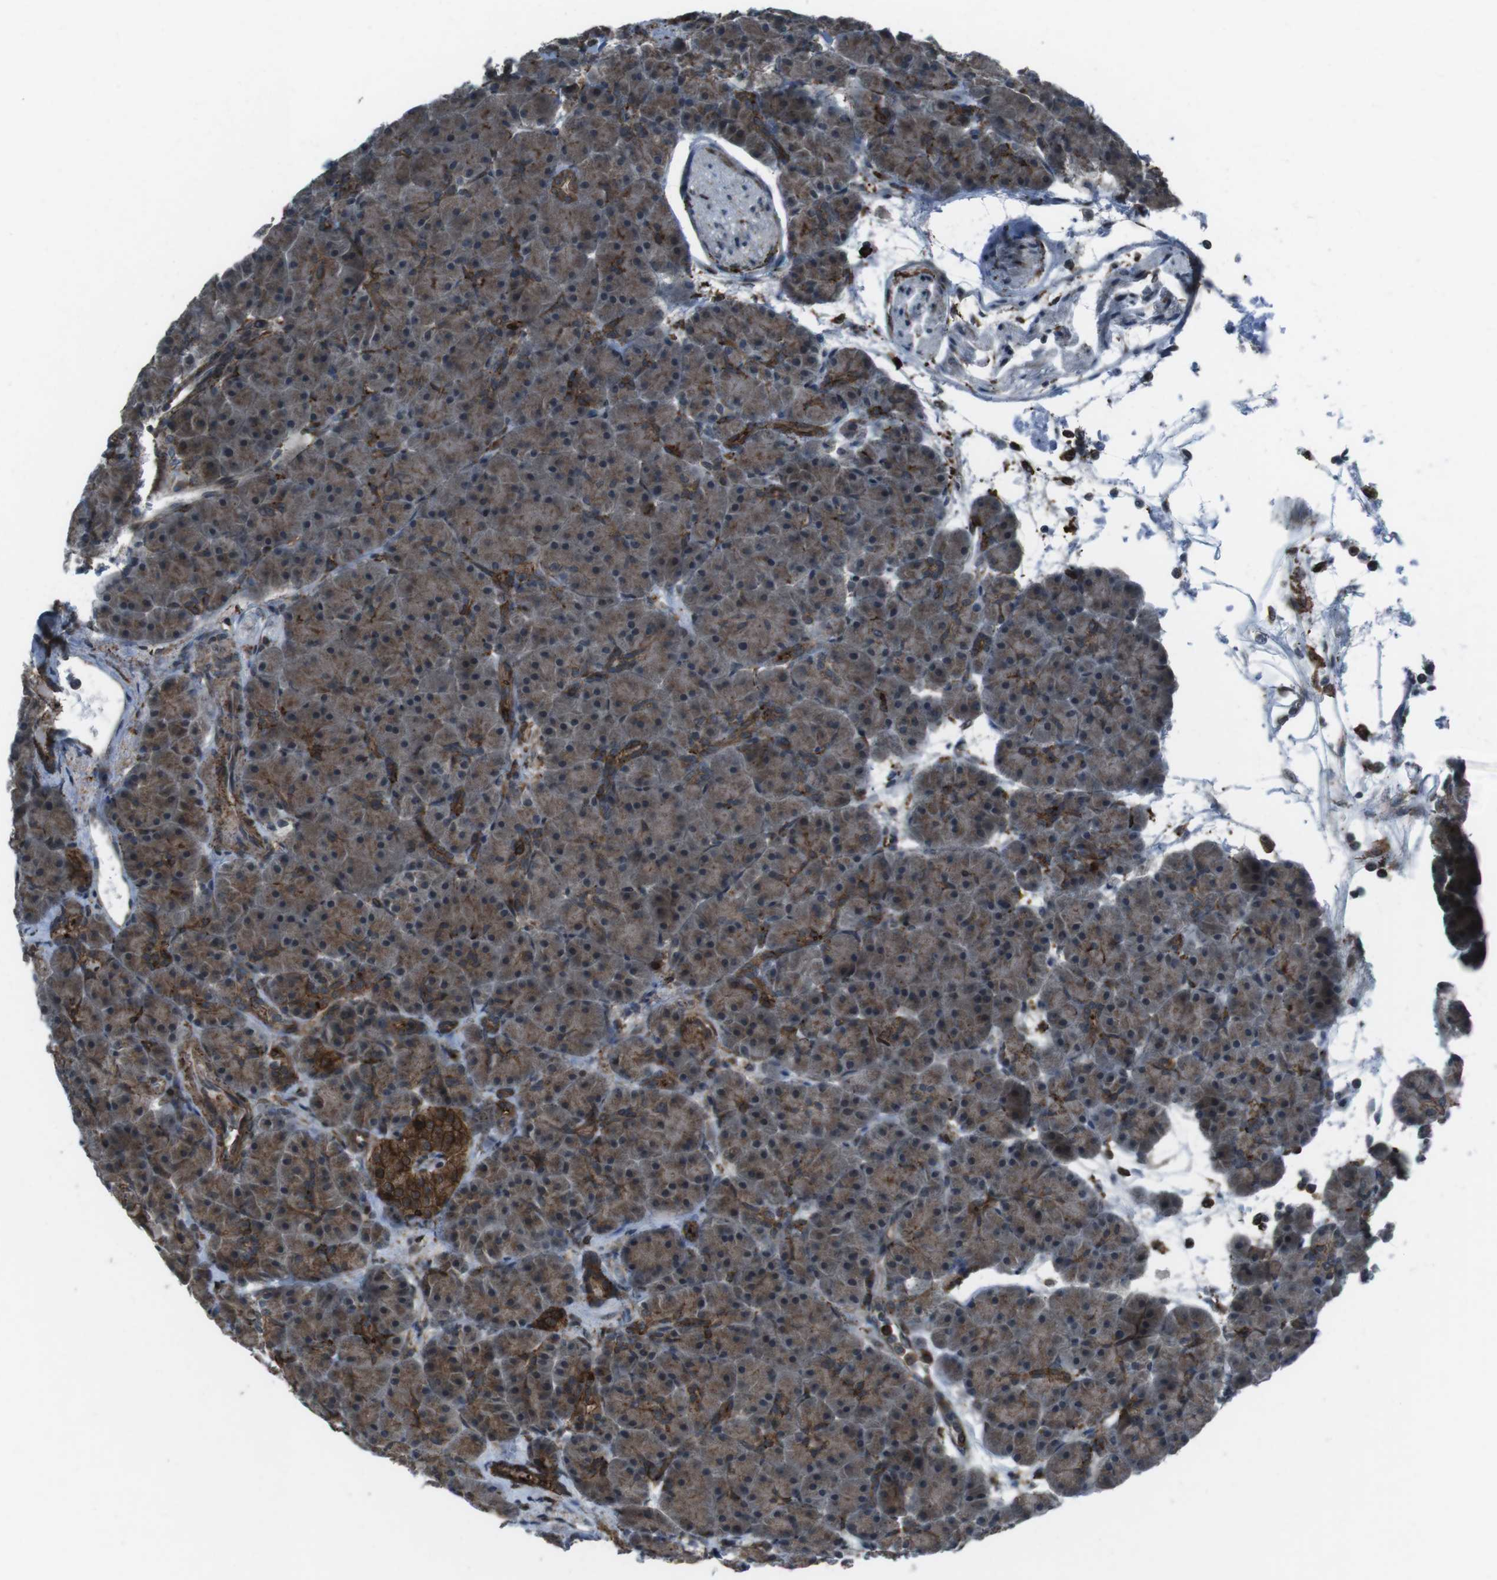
{"staining": {"intensity": "moderate", "quantity": ">75%", "location": "cytoplasmic/membranous"}, "tissue": "pancreas", "cell_type": "Exocrine glandular cells", "image_type": "normal", "snomed": [{"axis": "morphology", "description": "Normal tissue, NOS"}, {"axis": "topography", "description": "Pancreas"}], "caption": "This is an image of IHC staining of benign pancreas, which shows moderate expression in the cytoplasmic/membranous of exocrine glandular cells.", "gene": "GDF10", "patient": {"sex": "male", "age": 66}}